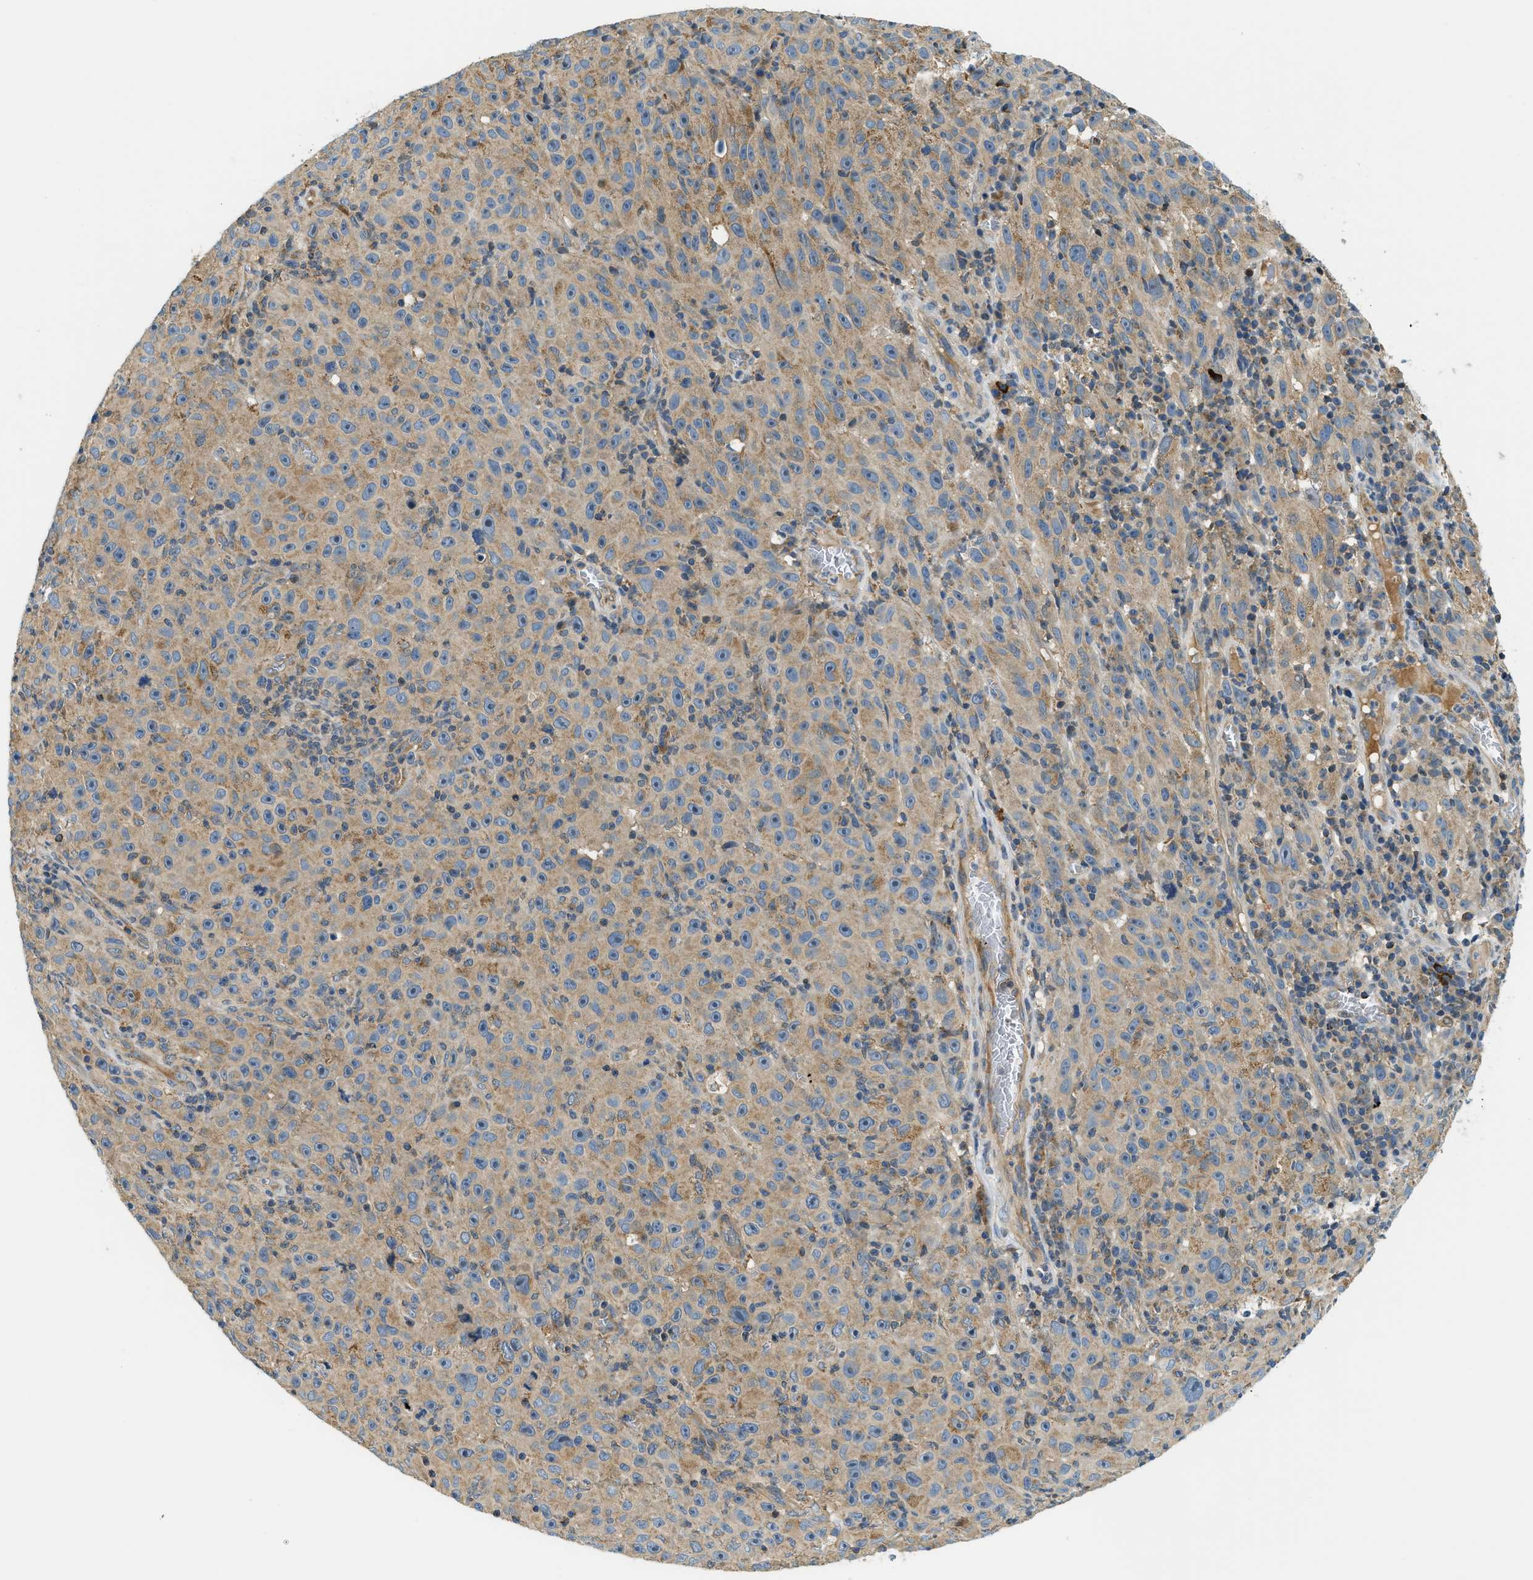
{"staining": {"intensity": "weak", "quantity": ">75%", "location": "cytoplasmic/membranous"}, "tissue": "melanoma", "cell_type": "Tumor cells", "image_type": "cancer", "snomed": [{"axis": "morphology", "description": "Malignant melanoma, NOS"}, {"axis": "topography", "description": "Skin"}], "caption": "Melanoma stained with a protein marker reveals weak staining in tumor cells.", "gene": "KCNK1", "patient": {"sex": "female", "age": 82}}